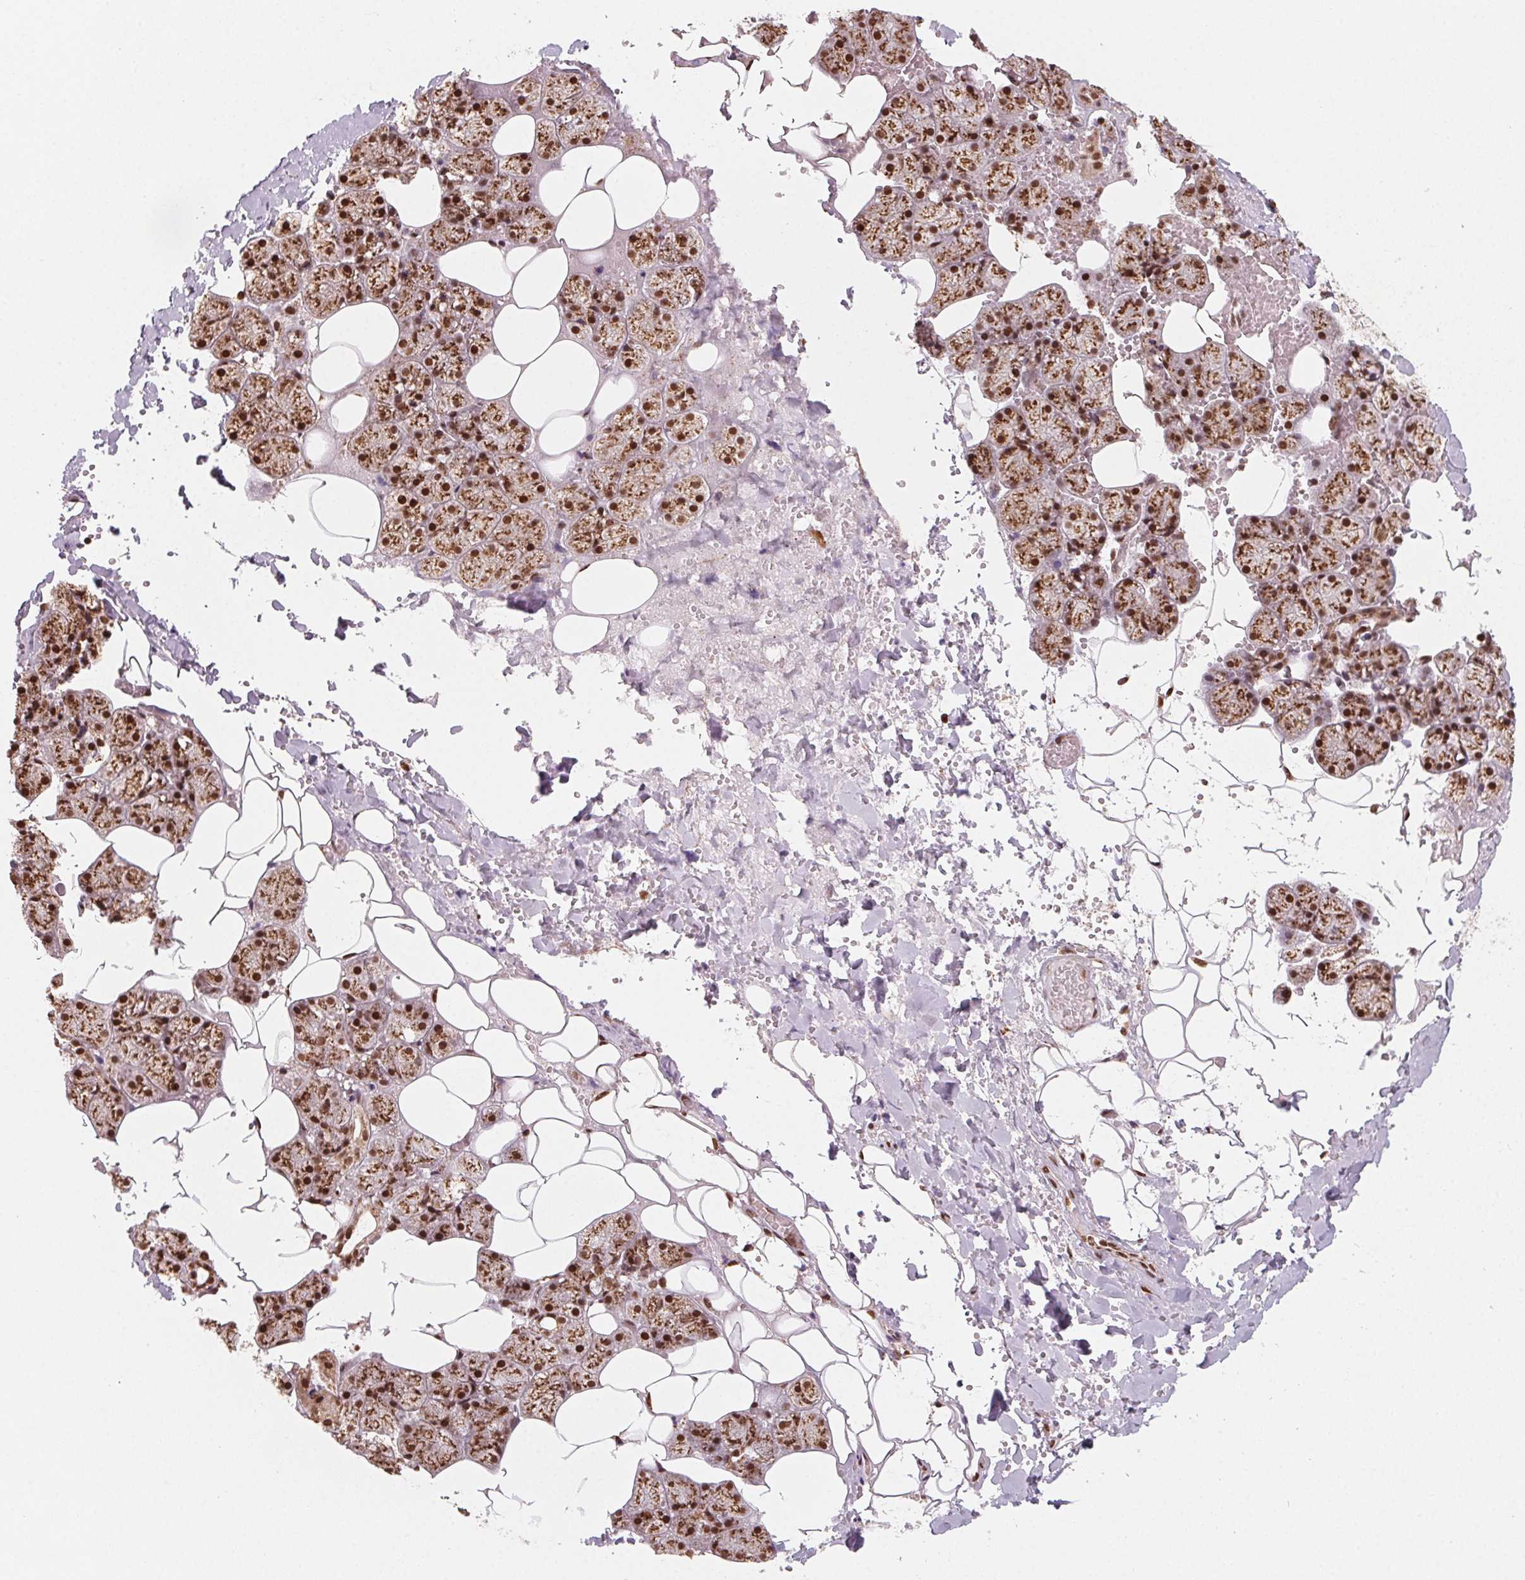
{"staining": {"intensity": "strong", "quantity": ">75%", "location": "cytoplasmic/membranous,nuclear"}, "tissue": "salivary gland", "cell_type": "Glandular cells", "image_type": "normal", "snomed": [{"axis": "morphology", "description": "Normal tissue, NOS"}, {"axis": "topography", "description": "Salivary gland"}], "caption": "Strong cytoplasmic/membranous,nuclear protein expression is identified in approximately >75% of glandular cells in salivary gland. The staining is performed using DAB brown chromogen to label protein expression. The nuclei are counter-stained blue using hematoxylin.", "gene": "TOPORS", "patient": {"sex": "male", "age": 38}}